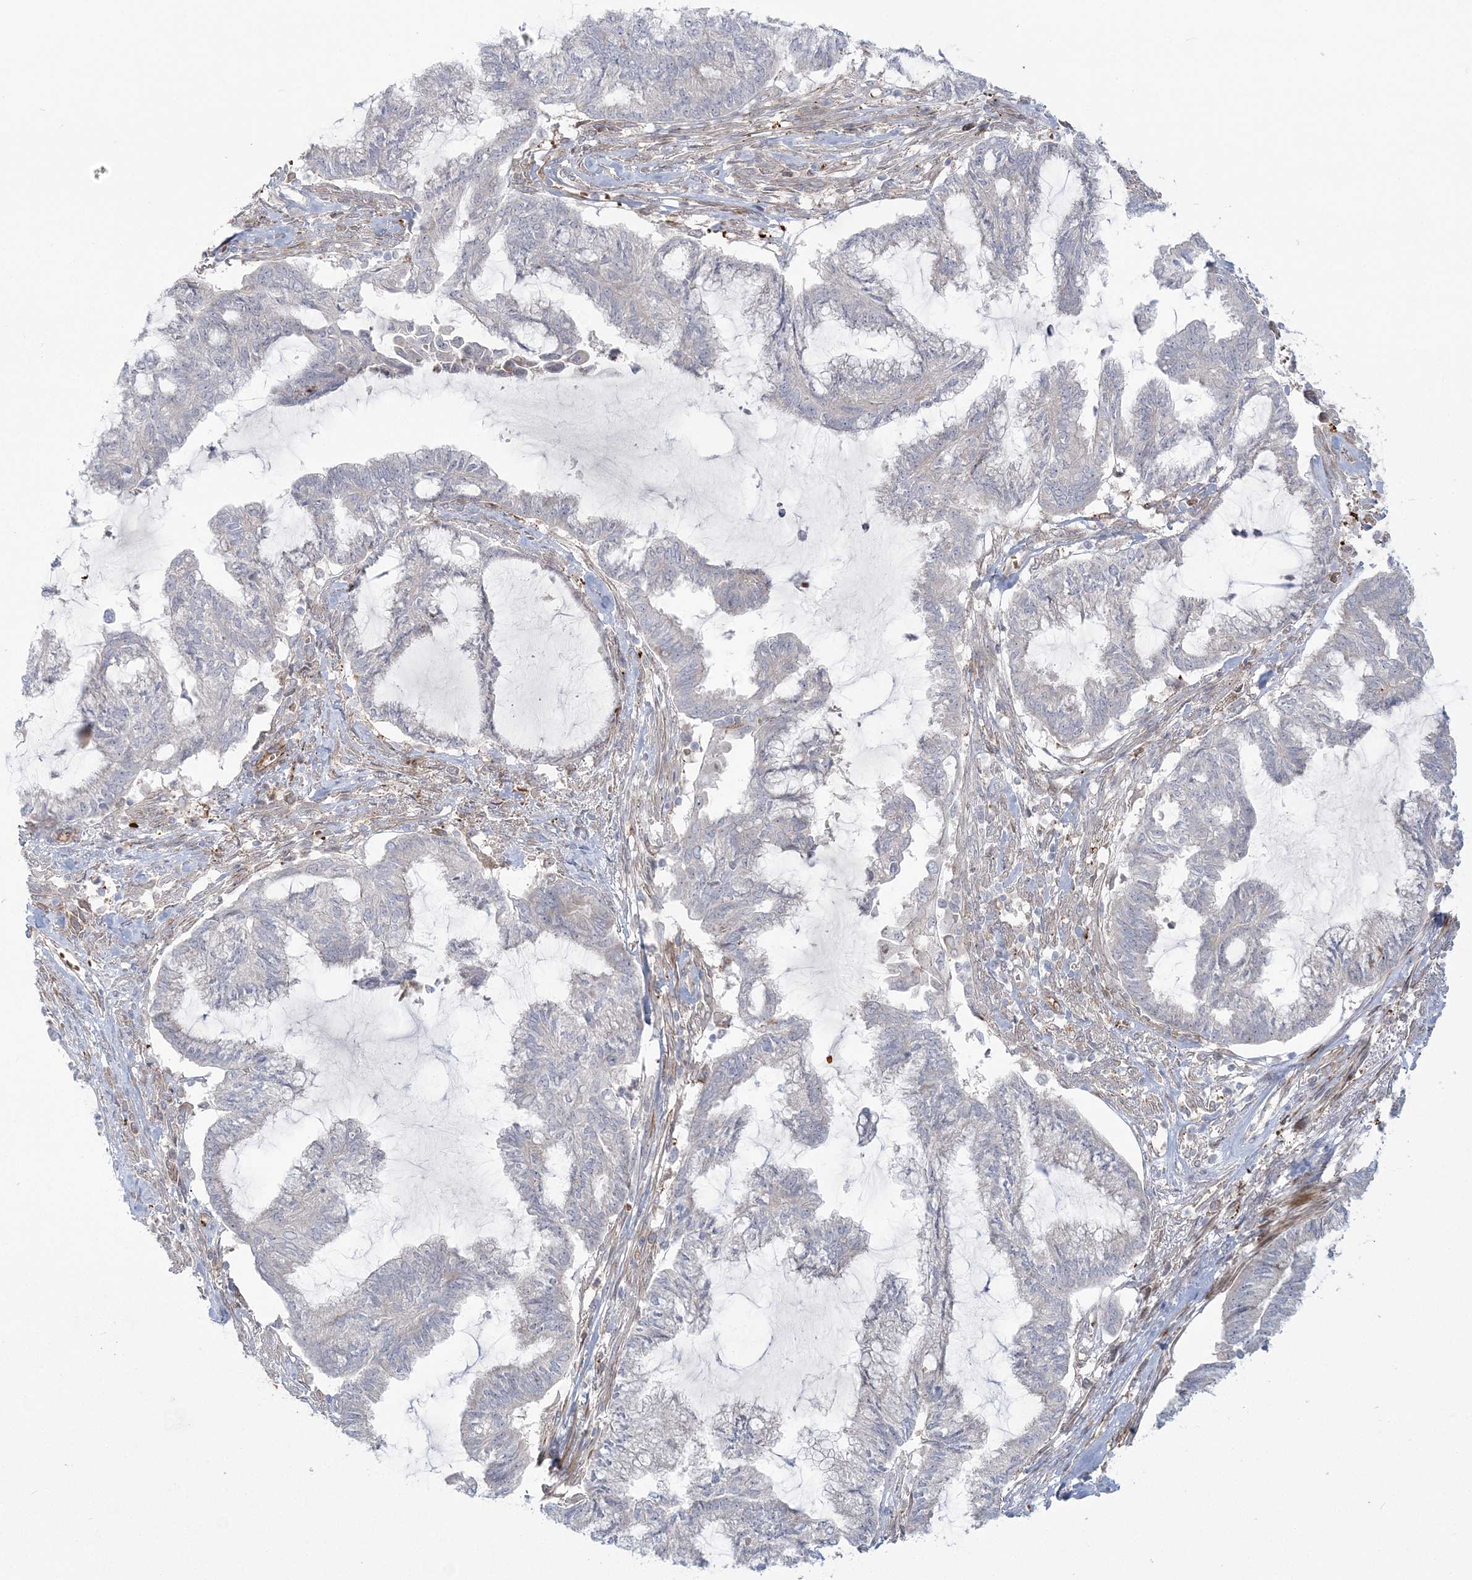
{"staining": {"intensity": "negative", "quantity": "none", "location": "none"}, "tissue": "endometrial cancer", "cell_type": "Tumor cells", "image_type": "cancer", "snomed": [{"axis": "morphology", "description": "Adenocarcinoma, NOS"}, {"axis": "topography", "description": "Endometrium"}], "caption": "IHC micrograph of human endometrial cancer (adenocarcinoma) stained for a protein (brown), which reveals no staining in tumor cells.", "gene": "NUDT9", "patient": {"sex": "female", "age": 86}}